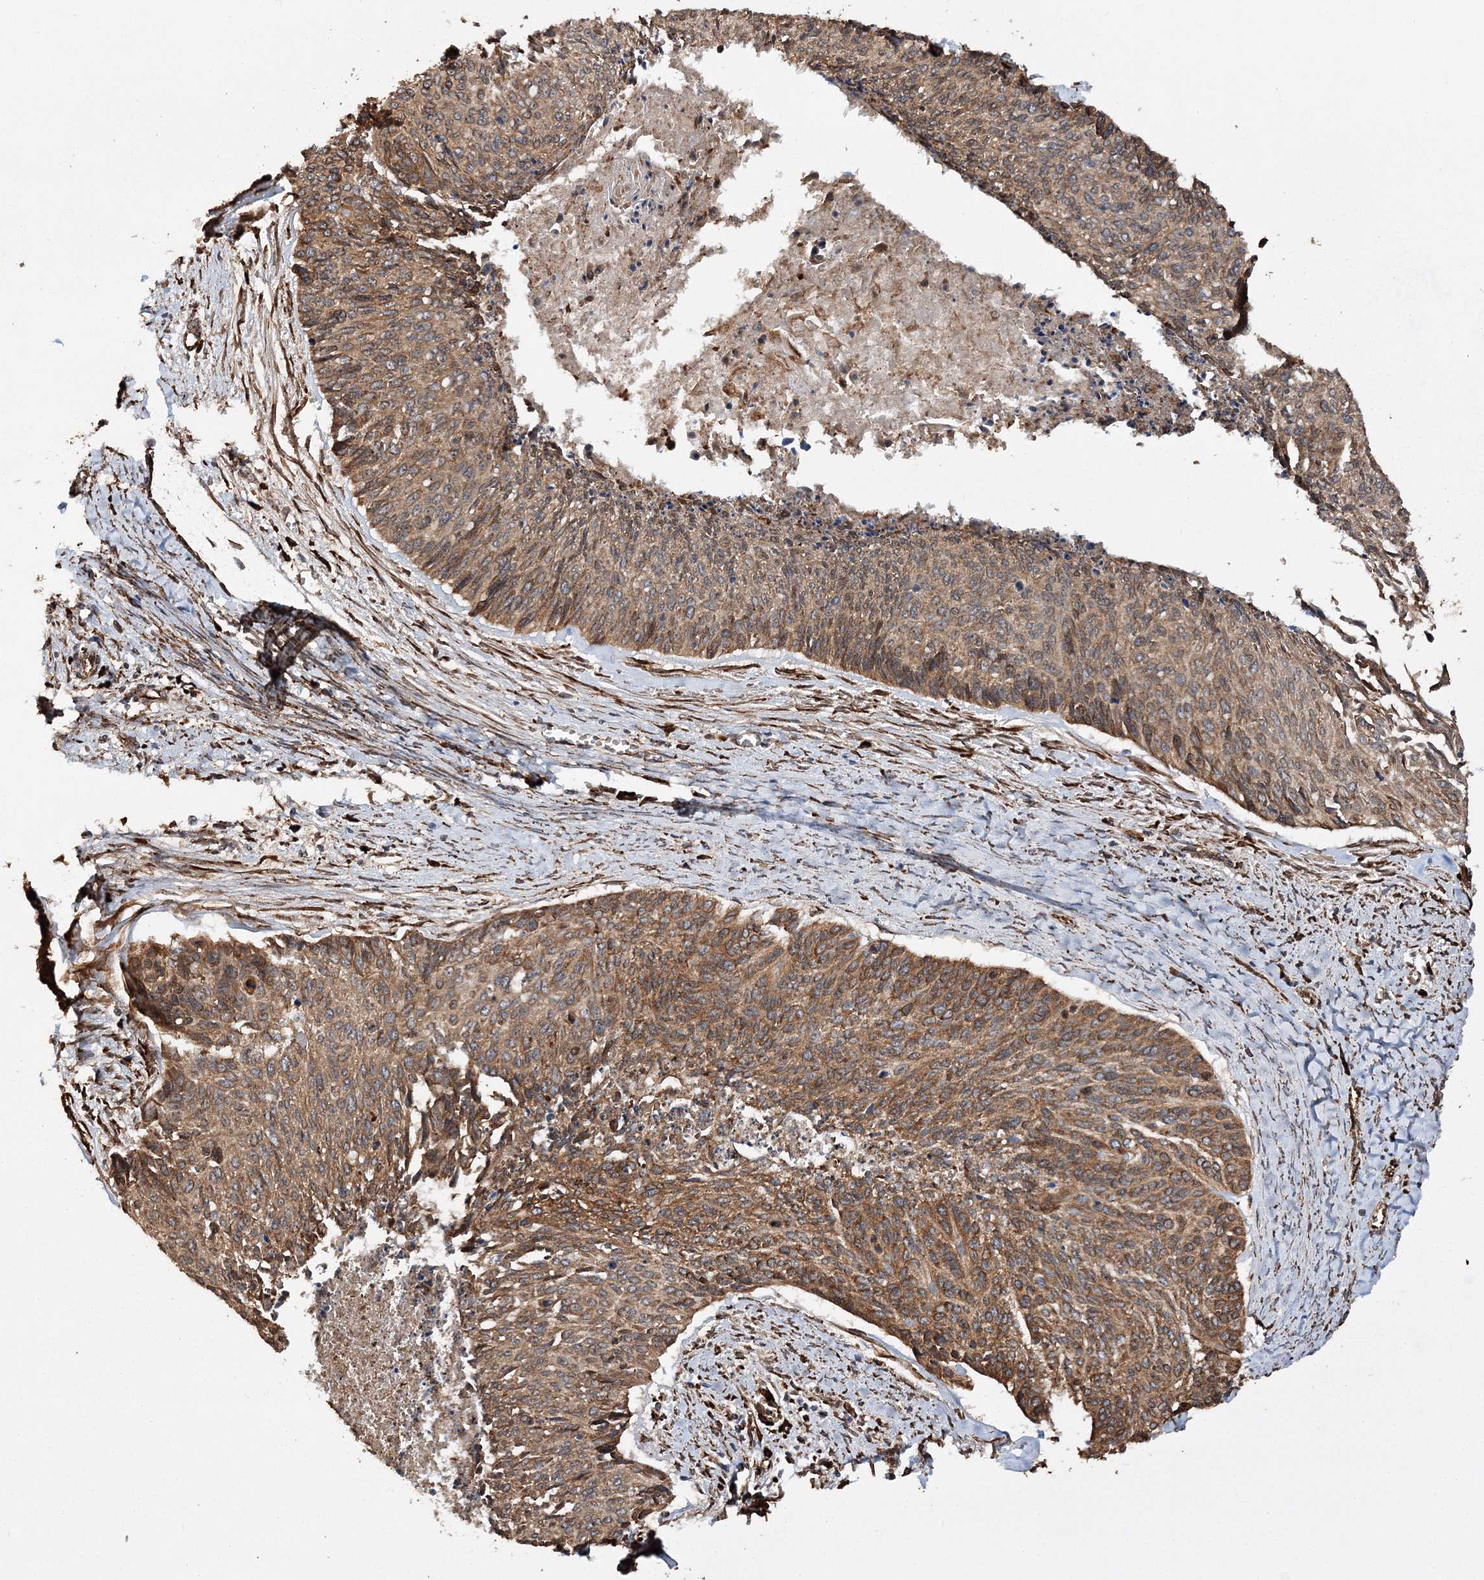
{"staining": {"intensity": "moderate", "quantity": ">75%", "location": "cytoplasmic/membranous"}, "tissue": "cervical cancer", "cell_type": "Tumor cells", "image_type": "cancer", "snomed": [{"axis": "morphology", "description": "Squamous cell carcinoma, NOS"}, {"axis": "topography", "description": "Cervix"}], "caption": "Cervical squamous cell carcinoma stained for a protein (brown) displays moderate cytoplasmic/membranous positive expression in about >75% of tumor cells.", "gene": "SCRN3", "patient": {"sex": "female", "age": 55}}